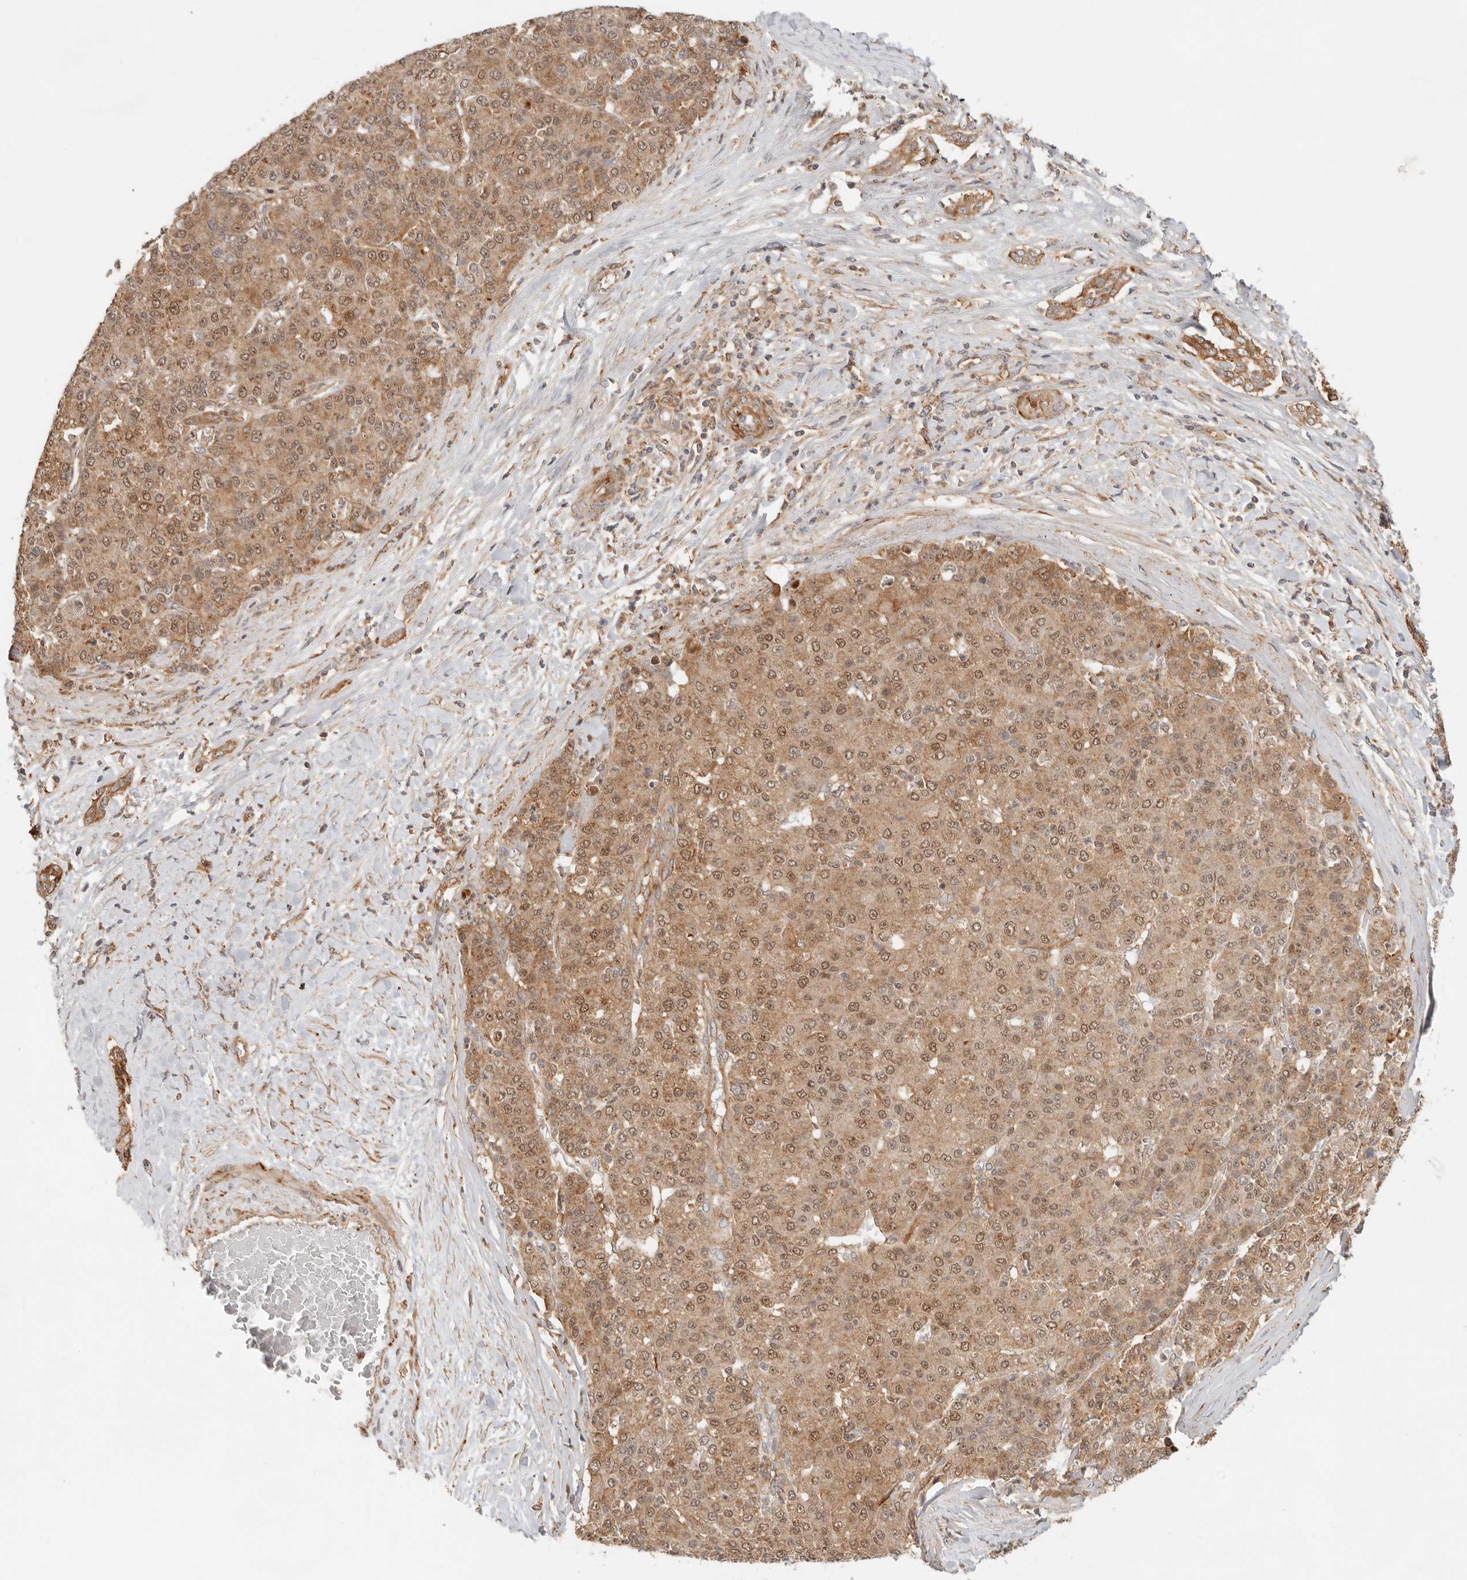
{"staining": {"intensity": "moderate", "quantity": ">75%", "location": "cytoplasmic/membranous,nuclear"}, "tissue": "liver cancer", "cell_type": "Tumor cells", "image_type": "cancer", "snomed": [{"axis": "morphology", "description": "Carcinoma, Hepatocellular, NOS"}, {"axis": "topography", "description": "Liver"}], "caption": "DAB (3,3'-diaminobenzidine) immunohistochemical staining of human liver cancer shows moderate cytoplasmic/membranous and nuclear protein expression in about >75% of tumor cells.", "gene": "HEXD", "patient": {"sex": "male", "age": 65}}